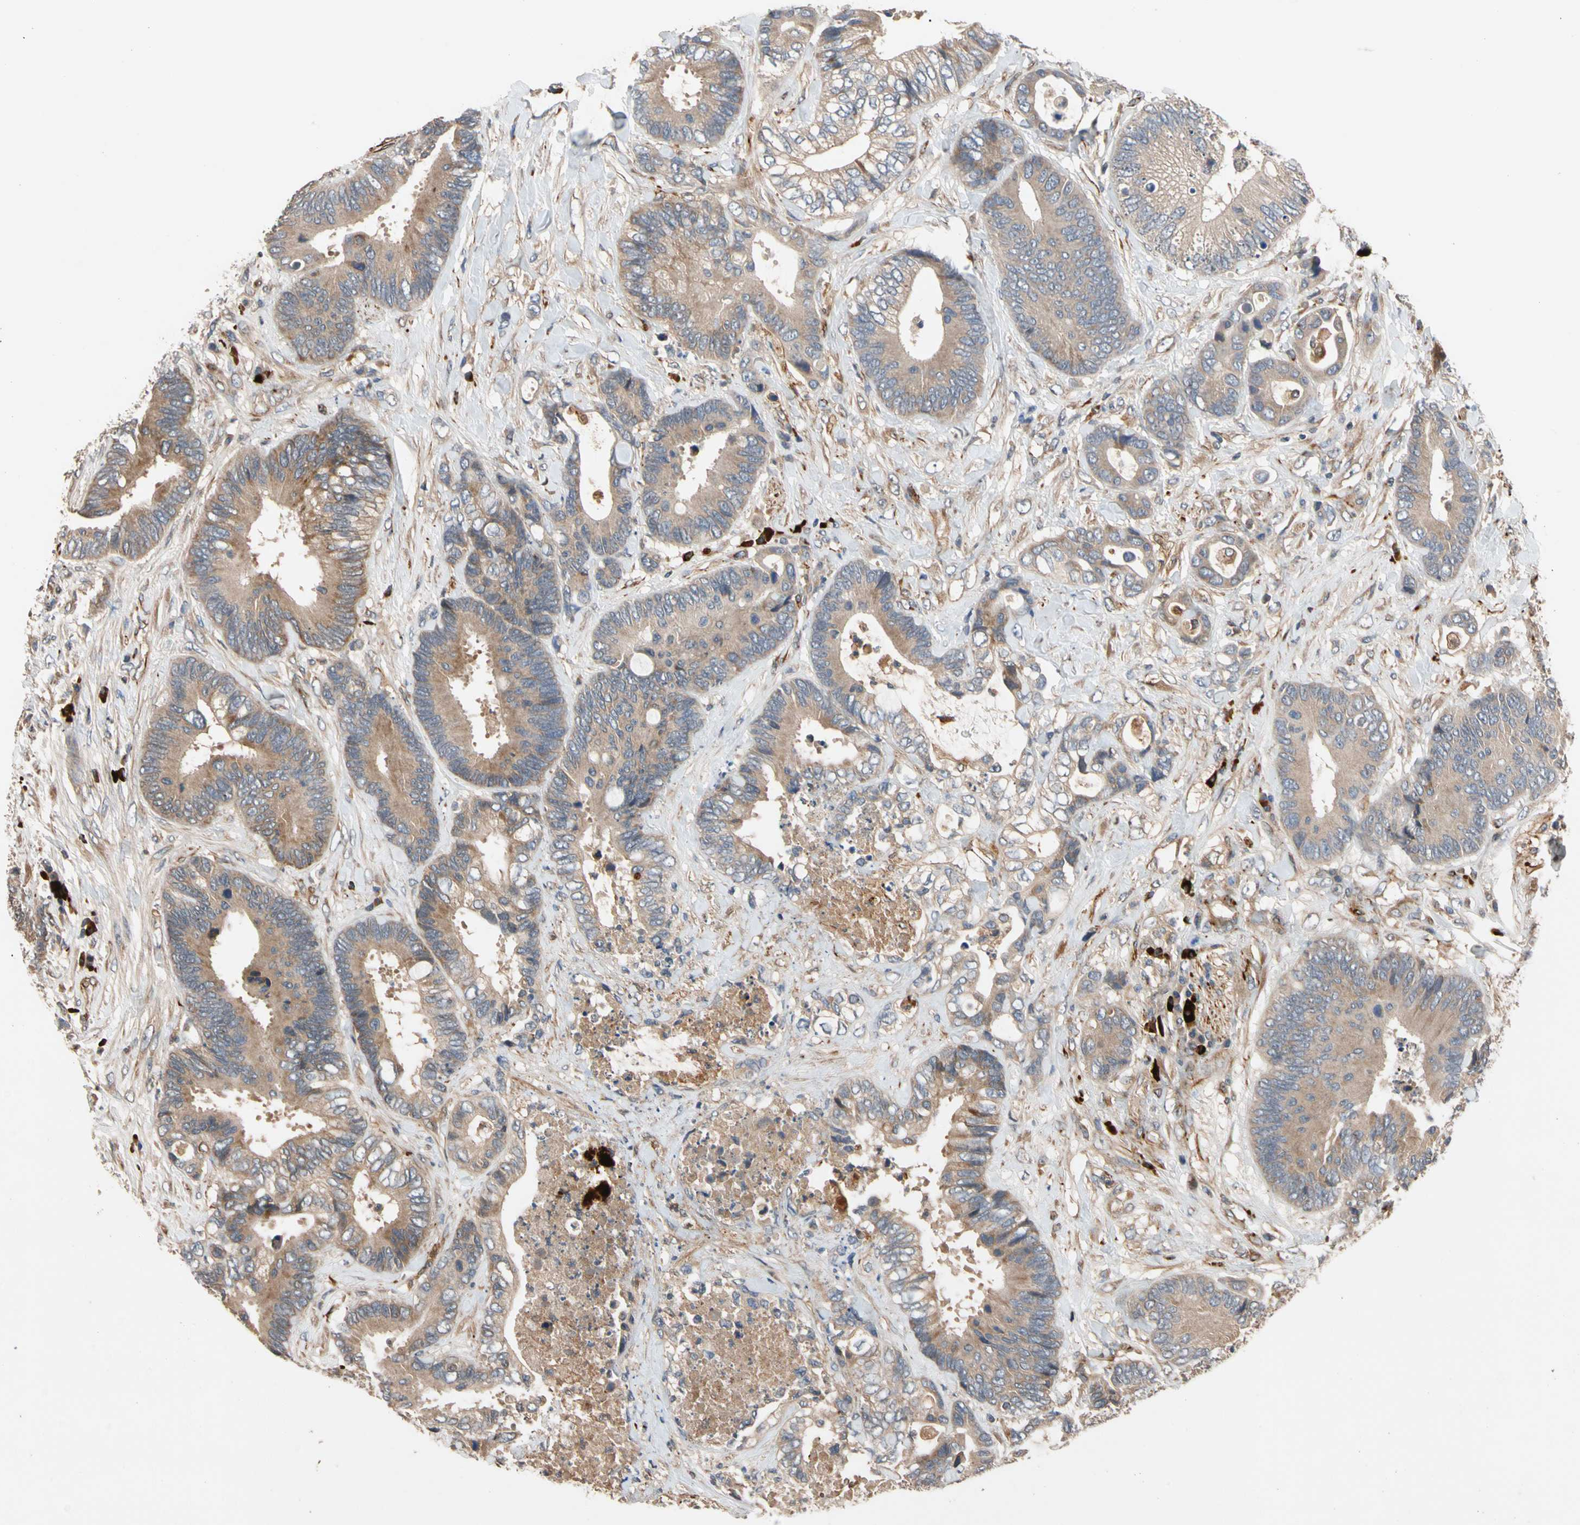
{"staining": {"intensity": "moderate", "quantity": ">75%", "location": "cytoplasmic/membranous"}, "tissue": "colorectal cancer", "cell_type": "Tumor cells", "image_type": "cancer", "snomed": [{"axis": "morphology", "description": "Adenocarcinoma, NOS"}, {"axis": "topography", "description": "Rectum"}], "caption": "Colorectal cancer (adenocarcinoma) stained for a protein exhibits moderate cytoplasmic/membranous positivity in tumor cells.", "gene": "FGD6", "patient": {"sex": "male", "age": 55}}